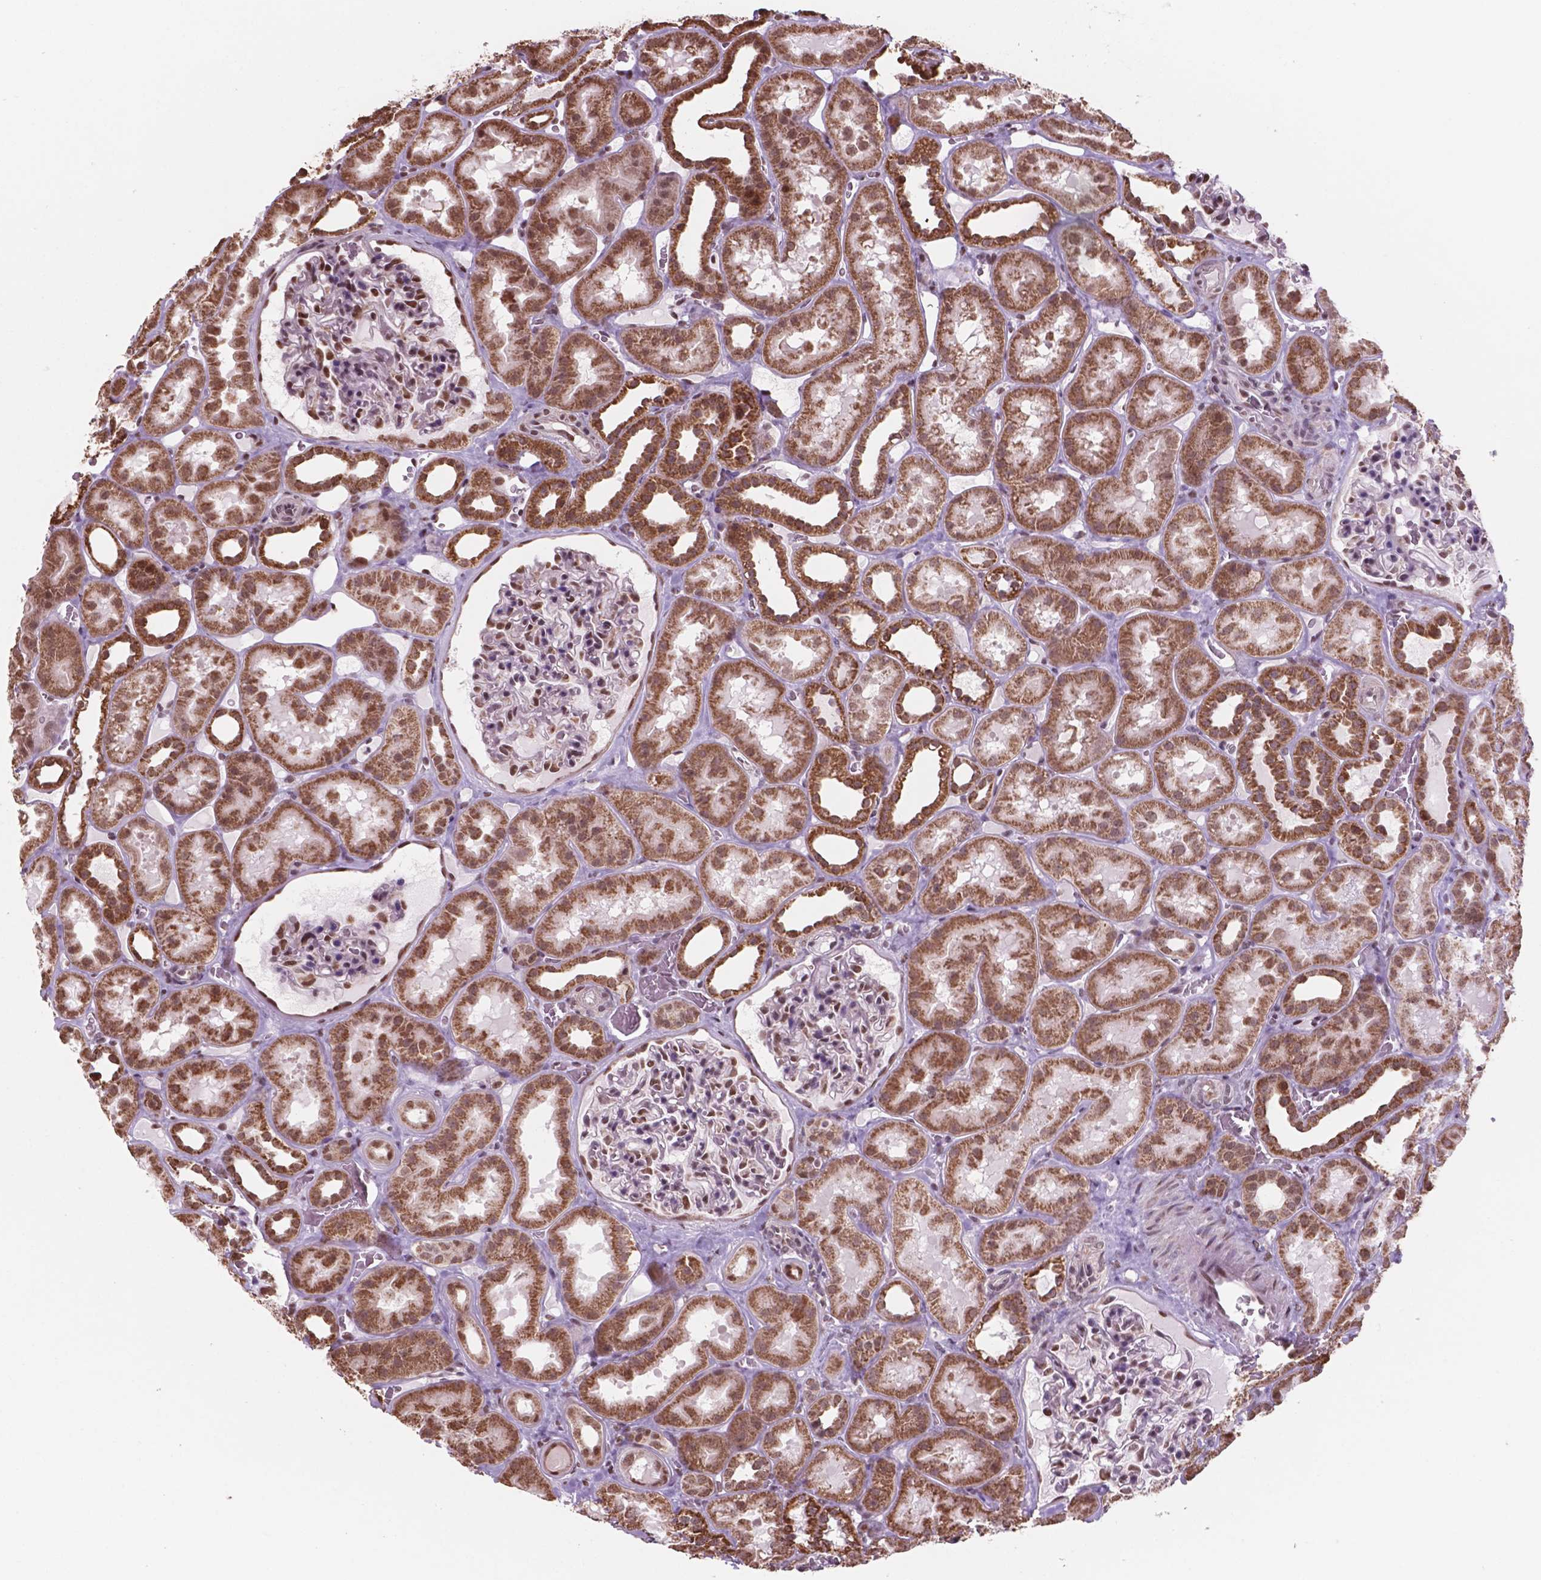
{"staining": {"intensity": "moderate", "quantity": "25%-75%", "location": "cytoplasmic/membranous,nuclear"}, "tissue": "kidney", "cell_type": "Cells in glomeruli", "image_type": "normal", "snomed": [{"axis": "morphology", "description": "Normal tissue, NOS"}, {"axis": "topography", "description": "Kidney"}], "caption": "A micrograph of kidney stained for a protein demonstrates moderate cytoplasmic/membranous,nuclear brown staining in cells in glomeruli. (DAB IHC, brown staining for protein, blue staining for nuclei).", "gene": "NDUFA10", "patient": {"sex": "female", "age": 41}}